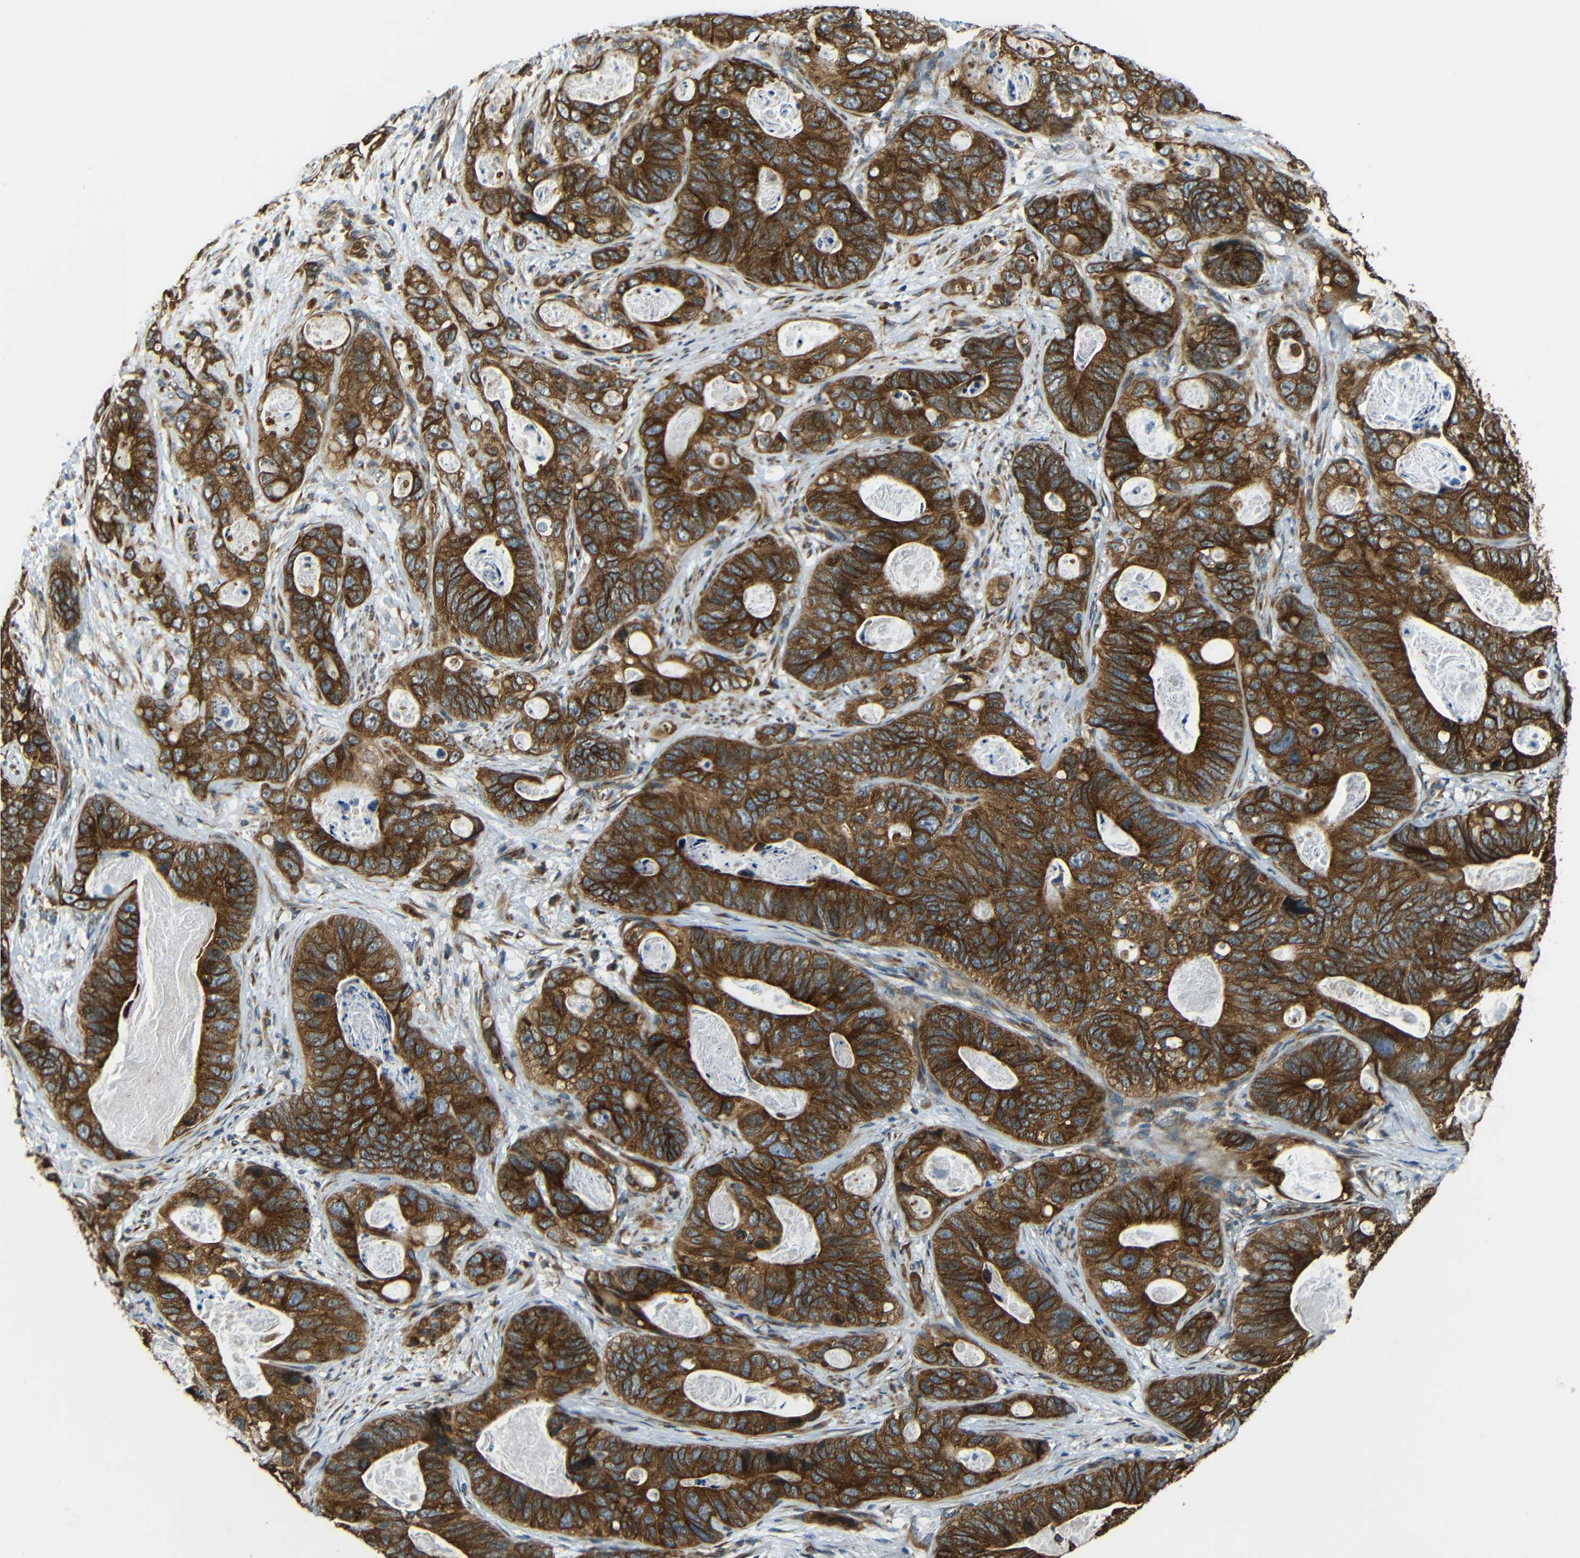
{"staining": {"intensity": "strong", "quantity": ">75%", "location": "cytoplasmic/membranous"}, "tissue": "stomach cancer", "cell_type": "Tumor cells", "image_type": "cancer", "snomed": [{"axis": "morphology", "description": "Adenocarcinoma, NOS"}, {"axis": "topography", "description": "Stomach"}], "caption": "Protein staining of stomach adenocarcinoma tissue exhibits strong cytoplasmic/membranous staining in approximately >75% of tumor cells.", "gene": "VAPB", "patient": {"sex": "female", "age": 89}}